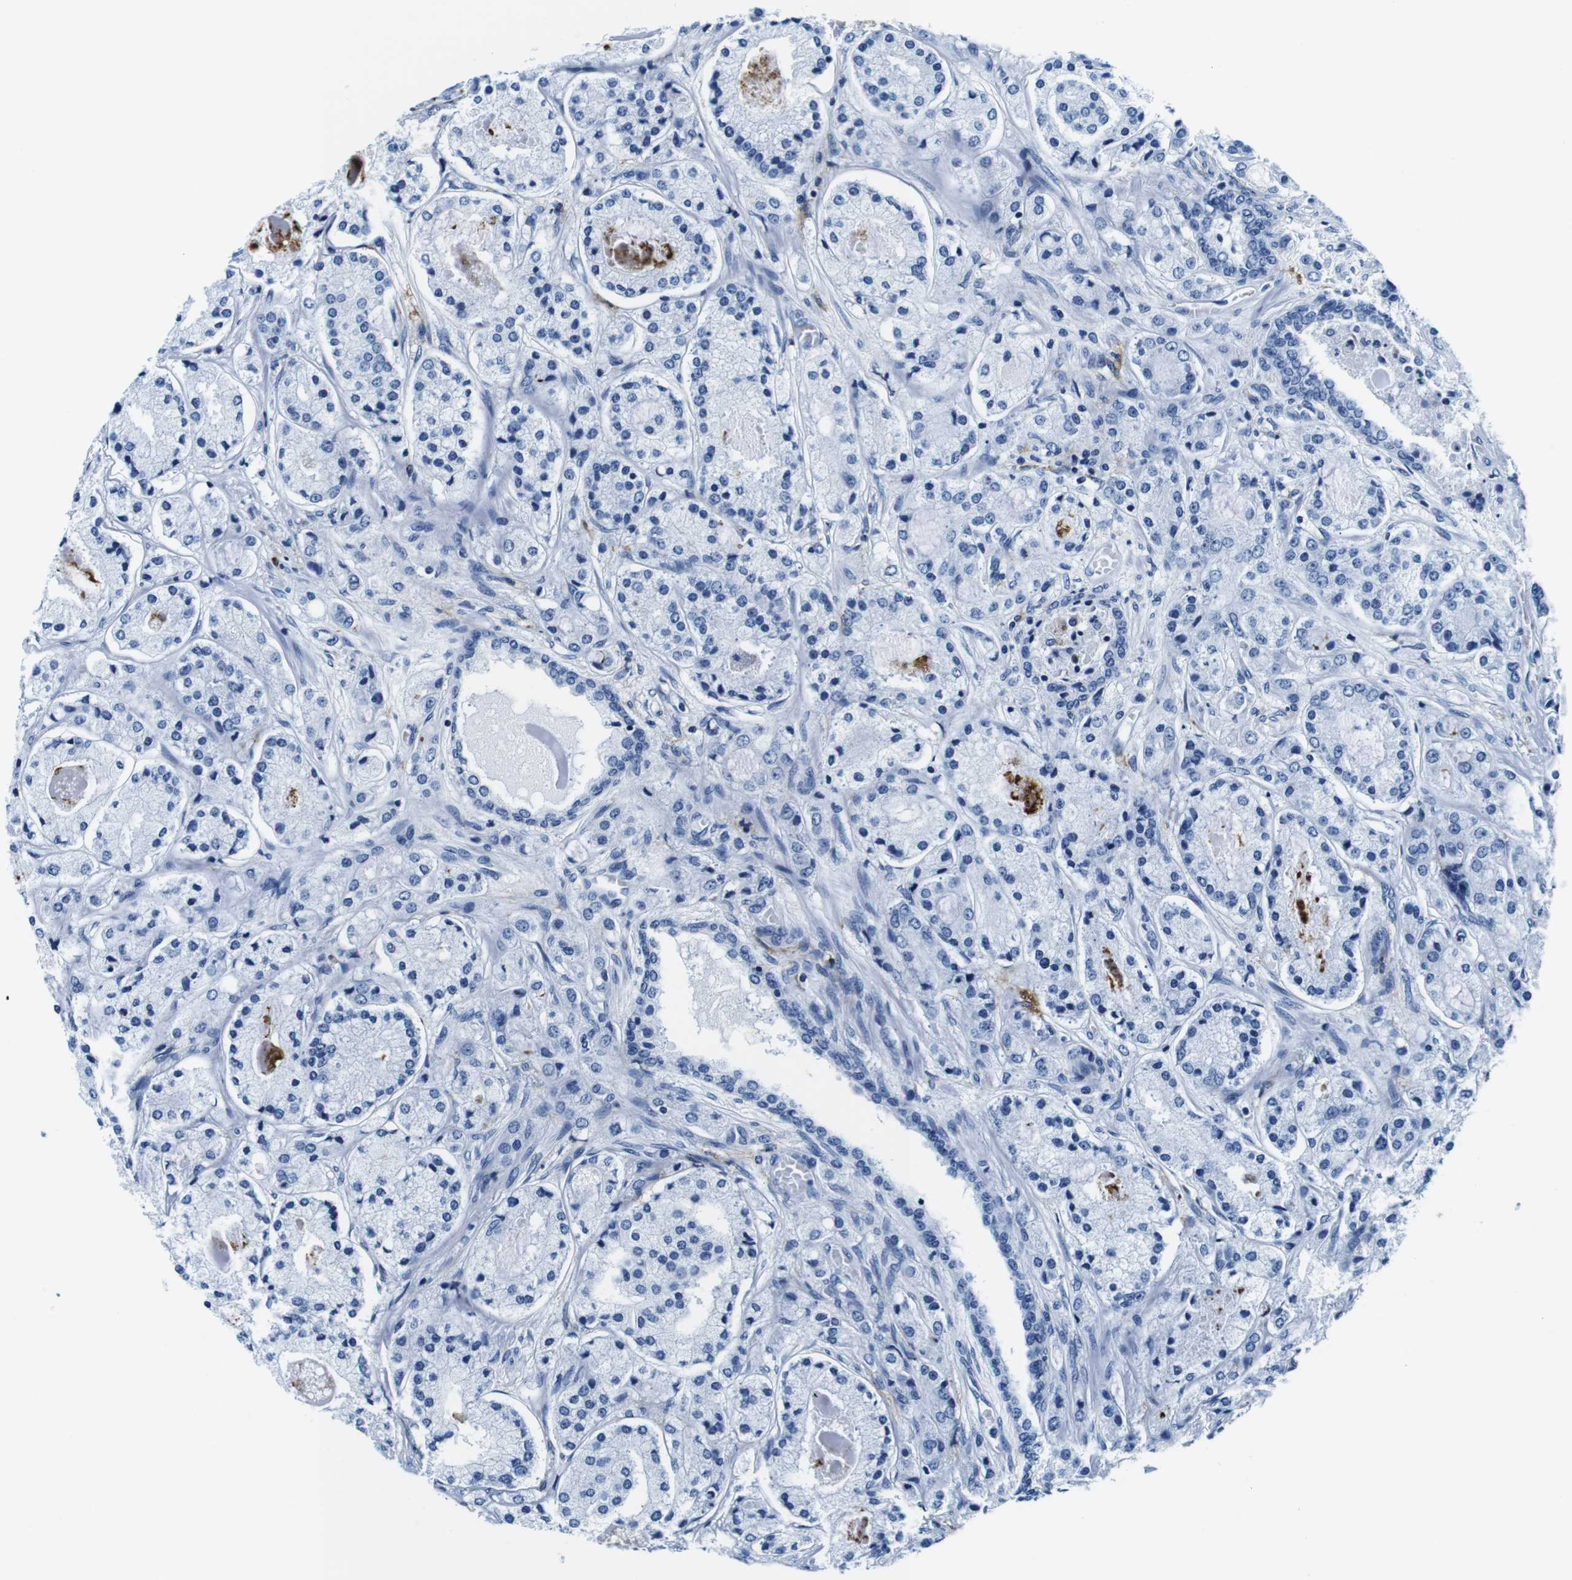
{"staining": {"intensity": "negative", "quantity": "none", "location": "none"}, "tissue": "prostate cancer", "cell_type": "Tumor cells", "image_type": "cancer", "snomed": [{"axis": "morphology", "description": "Adenocarcinoma, High grade"}, {"axis": "topography", "description": "Prostate"}], "caption": "The image displays no significant staining in tumor cells of prostate adenocarcinoma (high-grade).", "gene": "HLA-DRB1", "patient": {"sex": "male", "age": 65}}